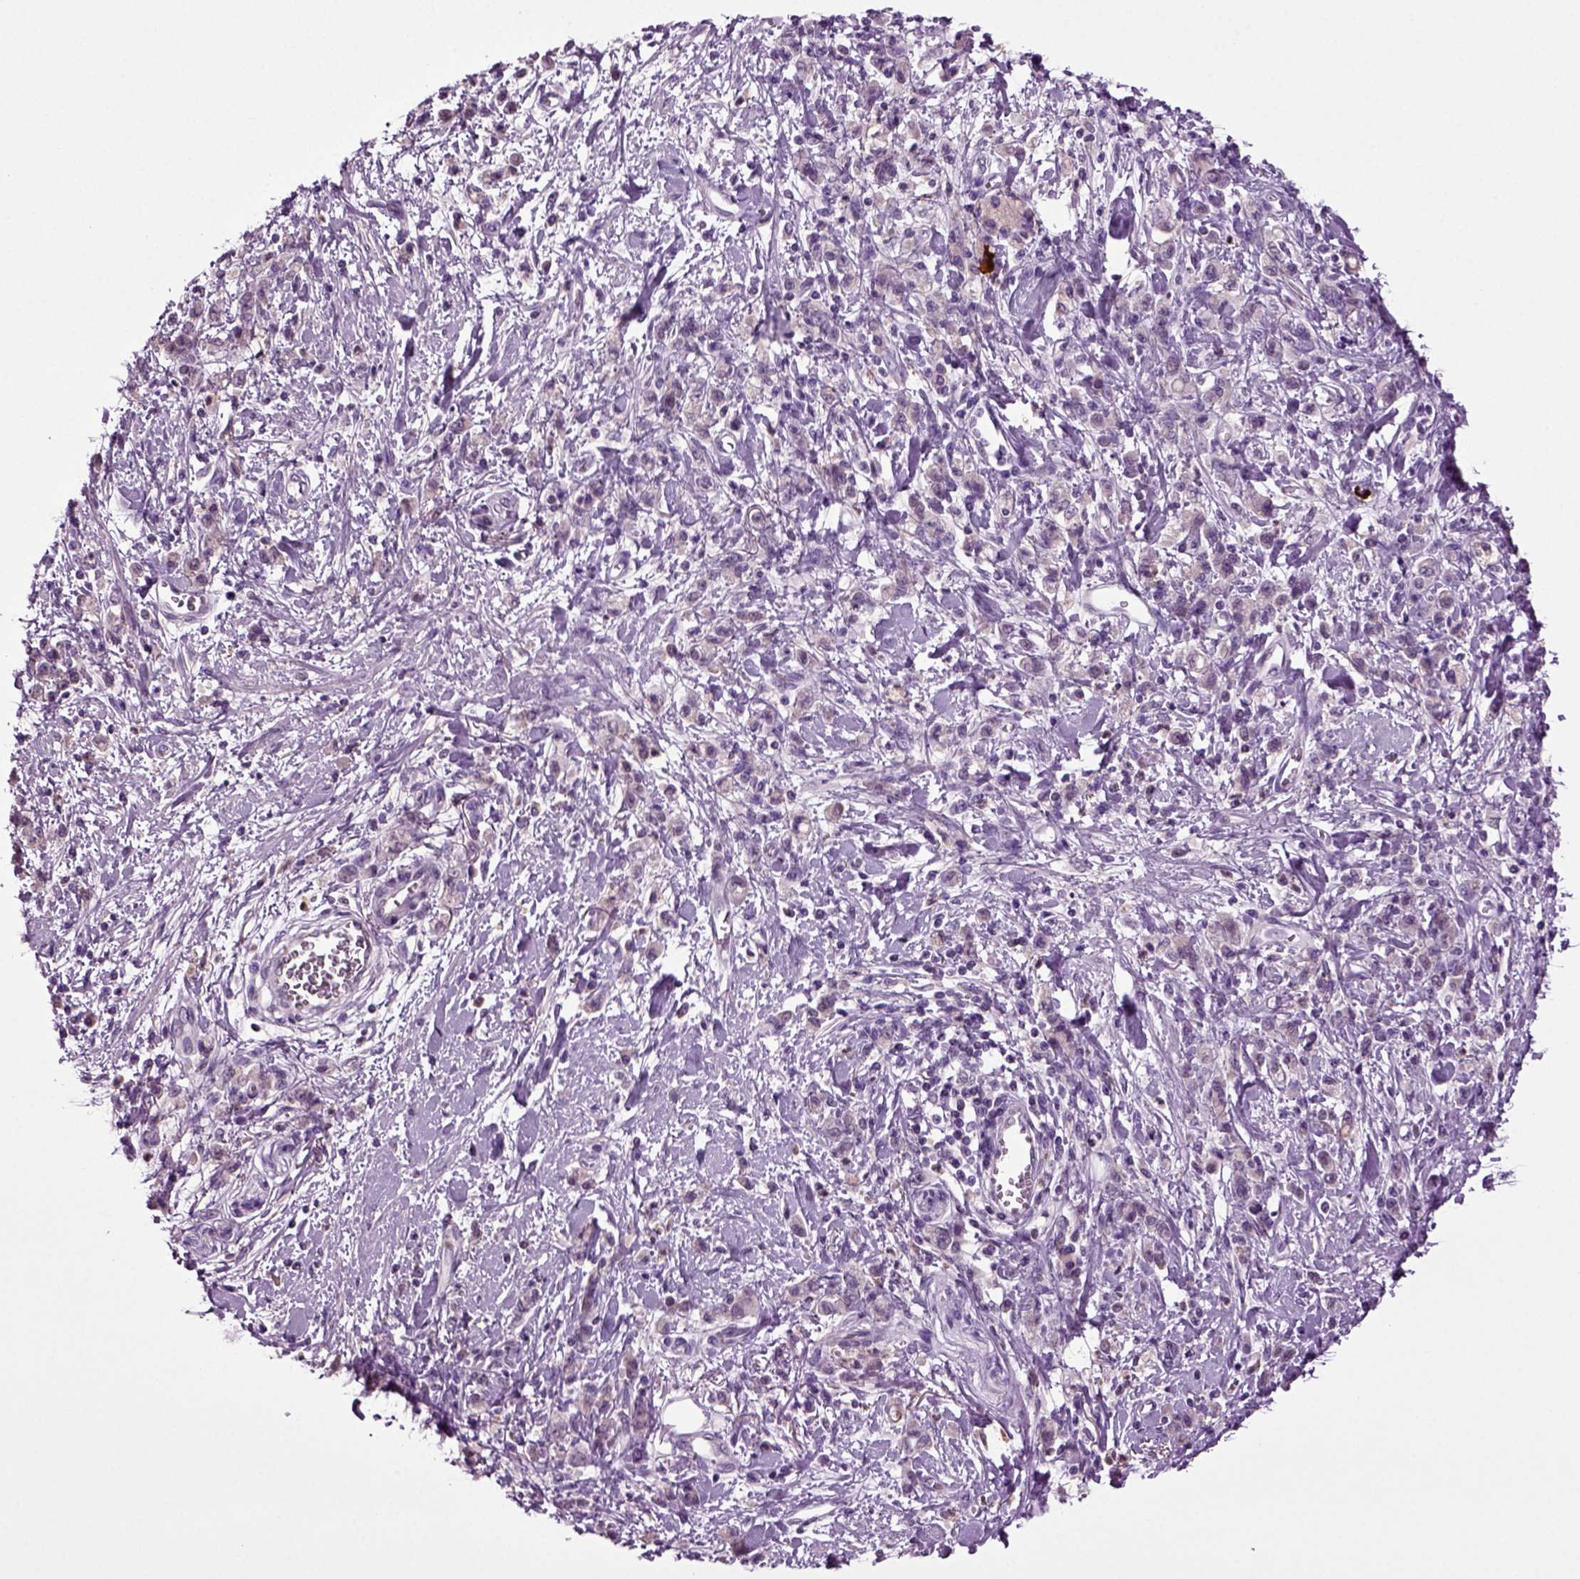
{"staining": {"intensity": "negative", "quantity": "none", "location": "none"}, "tissue": "stomach cancer", "cell_type": "Tumor cells", "image_type": "cancer", "snomed": [{"axis": "morphology", "description": "Adenocarcinoma, NOS"}, {"axis": "topography", "description": "Stomach"}], "caption": "The micrograph reveals no staining of tumor cells in stomach adenocarcinoma.", "gene": "FGF11", "patient": {"sex": "male", "age": 77}}